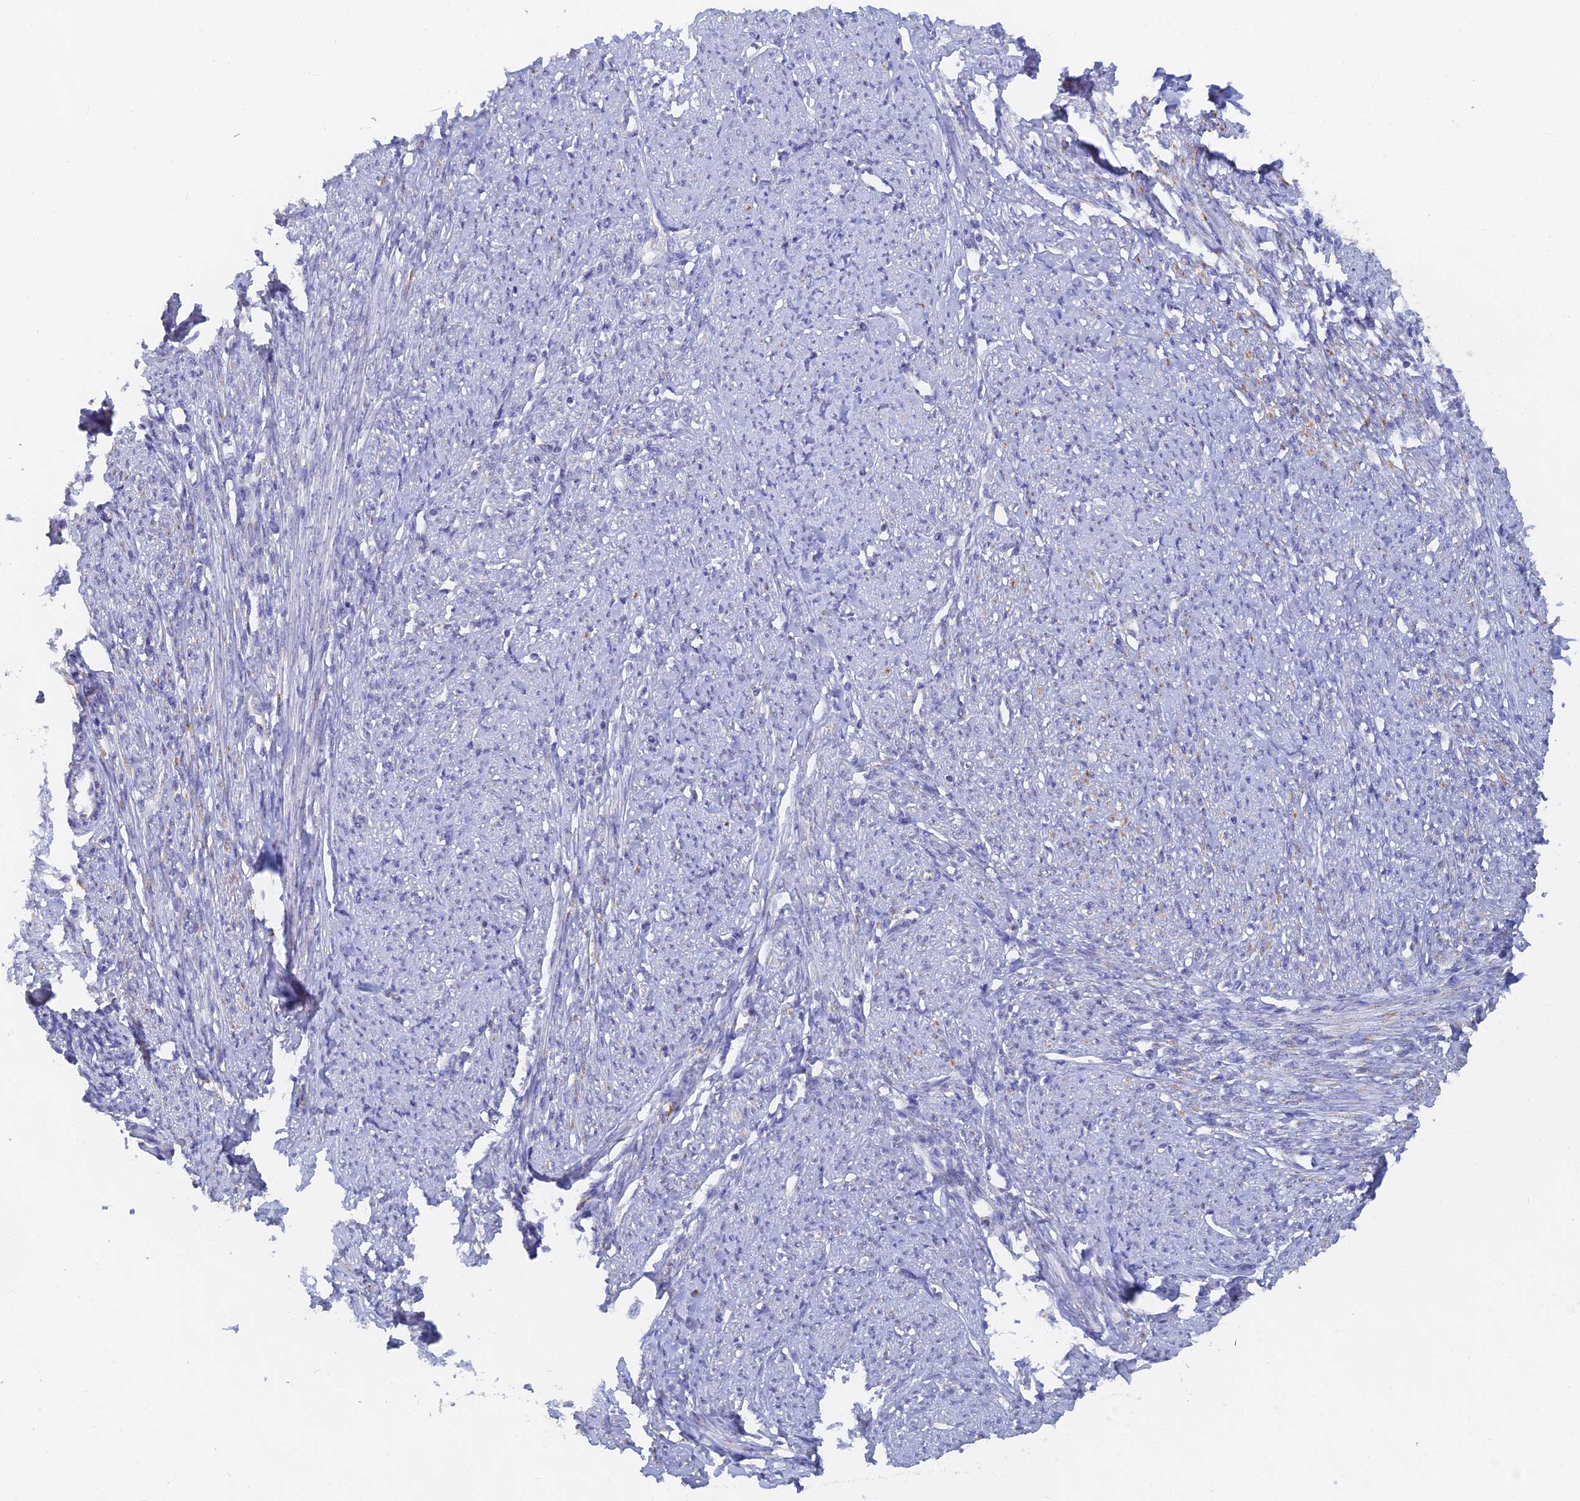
{"staining": {"intensity": "negative", "quantity": "none", "location": "none"}, "tissue": "smooth muscle", "cell_type": "Smooth muscle cells", "image_type": "normal", "snomed": [{"axis": "morphology", "description": "Normal tissue, NOS"}, {"axis": "topography", "description": "Smooth muscle"}, {"axis": "topography", "description": "Uterus"}], "caption": "IHC of unremarkable human smooth muscle displays no expression in smooth muscle cells. The staining is performed using DAB brown chromogen with nuclei counter-stained in using hematoxylin.", "gene": "LRIF1", "patient": {"sex": "female", "age": 59}}